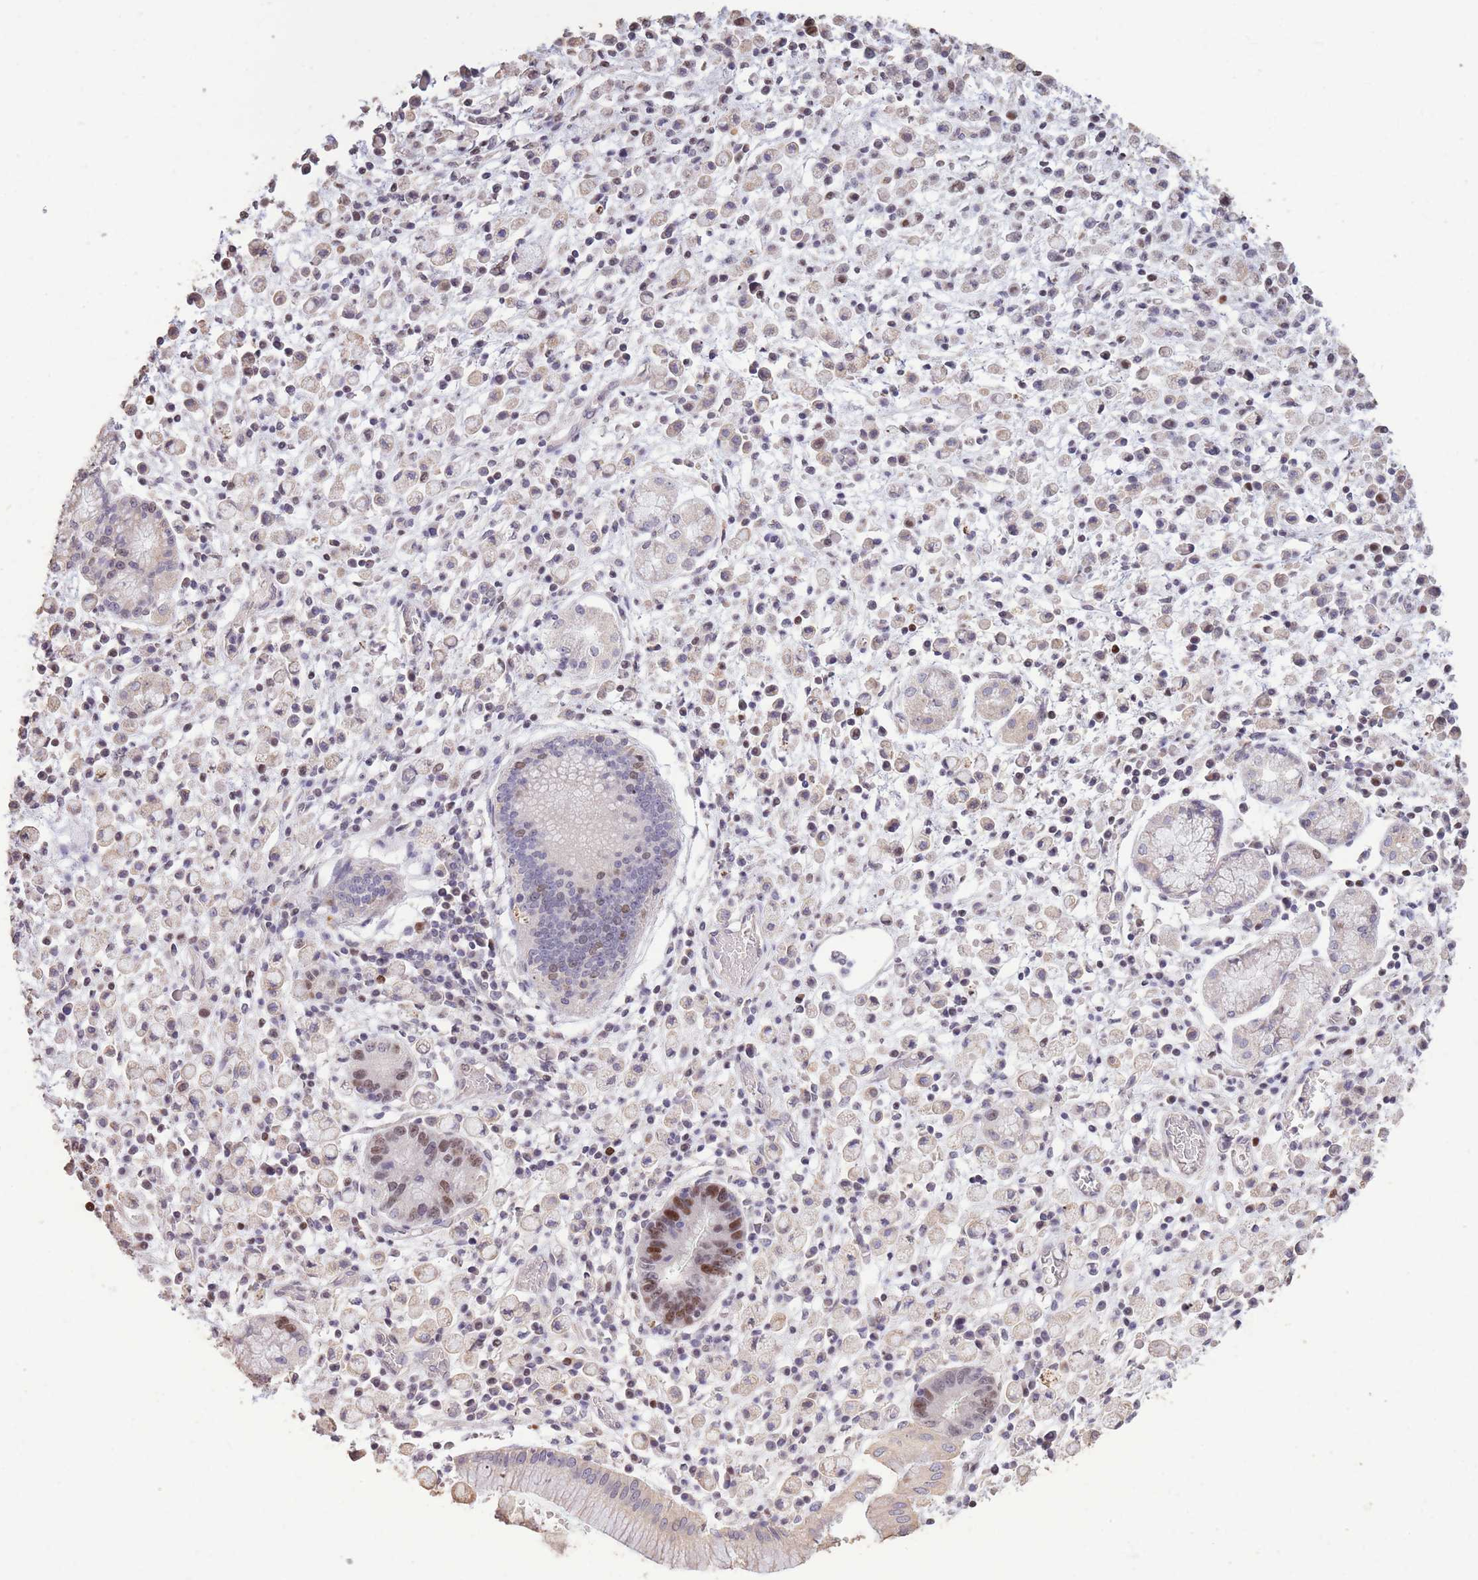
{"staining": {"intensity": "negative", "quantity": "none", "location": "none"}, "tissue": "stomach cancer", "cell_type": "Tumor cells", "image_type": "cancer", "snomed": [{"axis": "morphology", "description": "Adenocarcinoma, NOS"}, {"axis": "topography", "description": "Stomach"}], "caption": "The histopathology image displays no staining of tumor cells in adenocarcinoma (stomach).", "gene": "RGS14", "patient": {"sex": "male", "age": 77}}